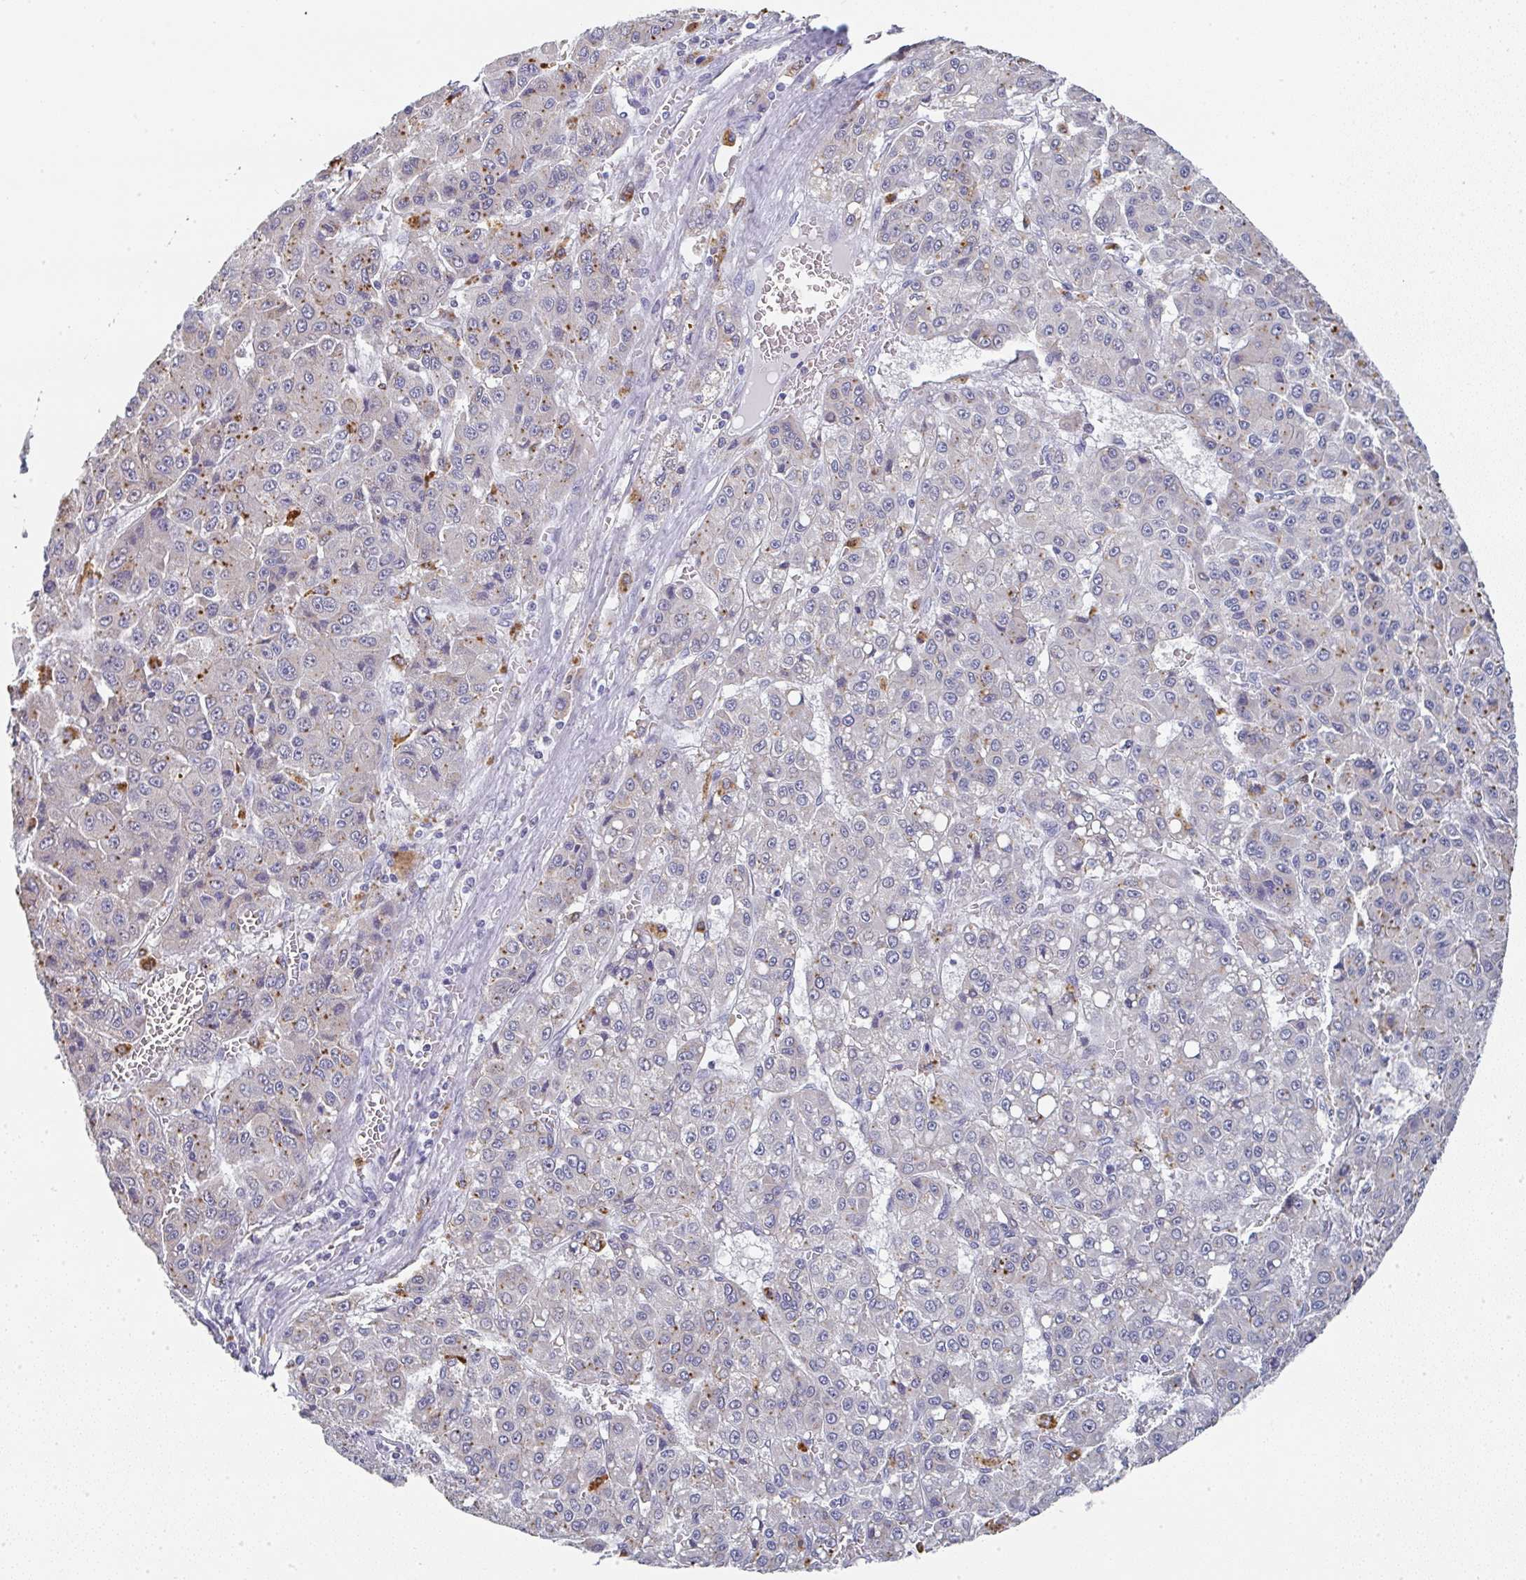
{"staining": {"intensity": "moderate", "quantity": "<25%", "location": "cytoplasmic/membranous"}, "tissue": "liver cancer", "cell_type": "Tumor cells", "image_type": "cancer", "snomed": [{"axis": "morphology", "description": "Carcinoma, Hepatocellular, NOS"}, {"axis": "topography", "description": "Liver"}], "caption": "IHC of hepatocellular carcinoma (liver) exhibits low levels of moderate cytoplasmic/membranous staining in about <25% of tumor cells. Nuclei are stained in blue.", "gene": "NCF1", "patient": {"sex": "male", "age": 70}}